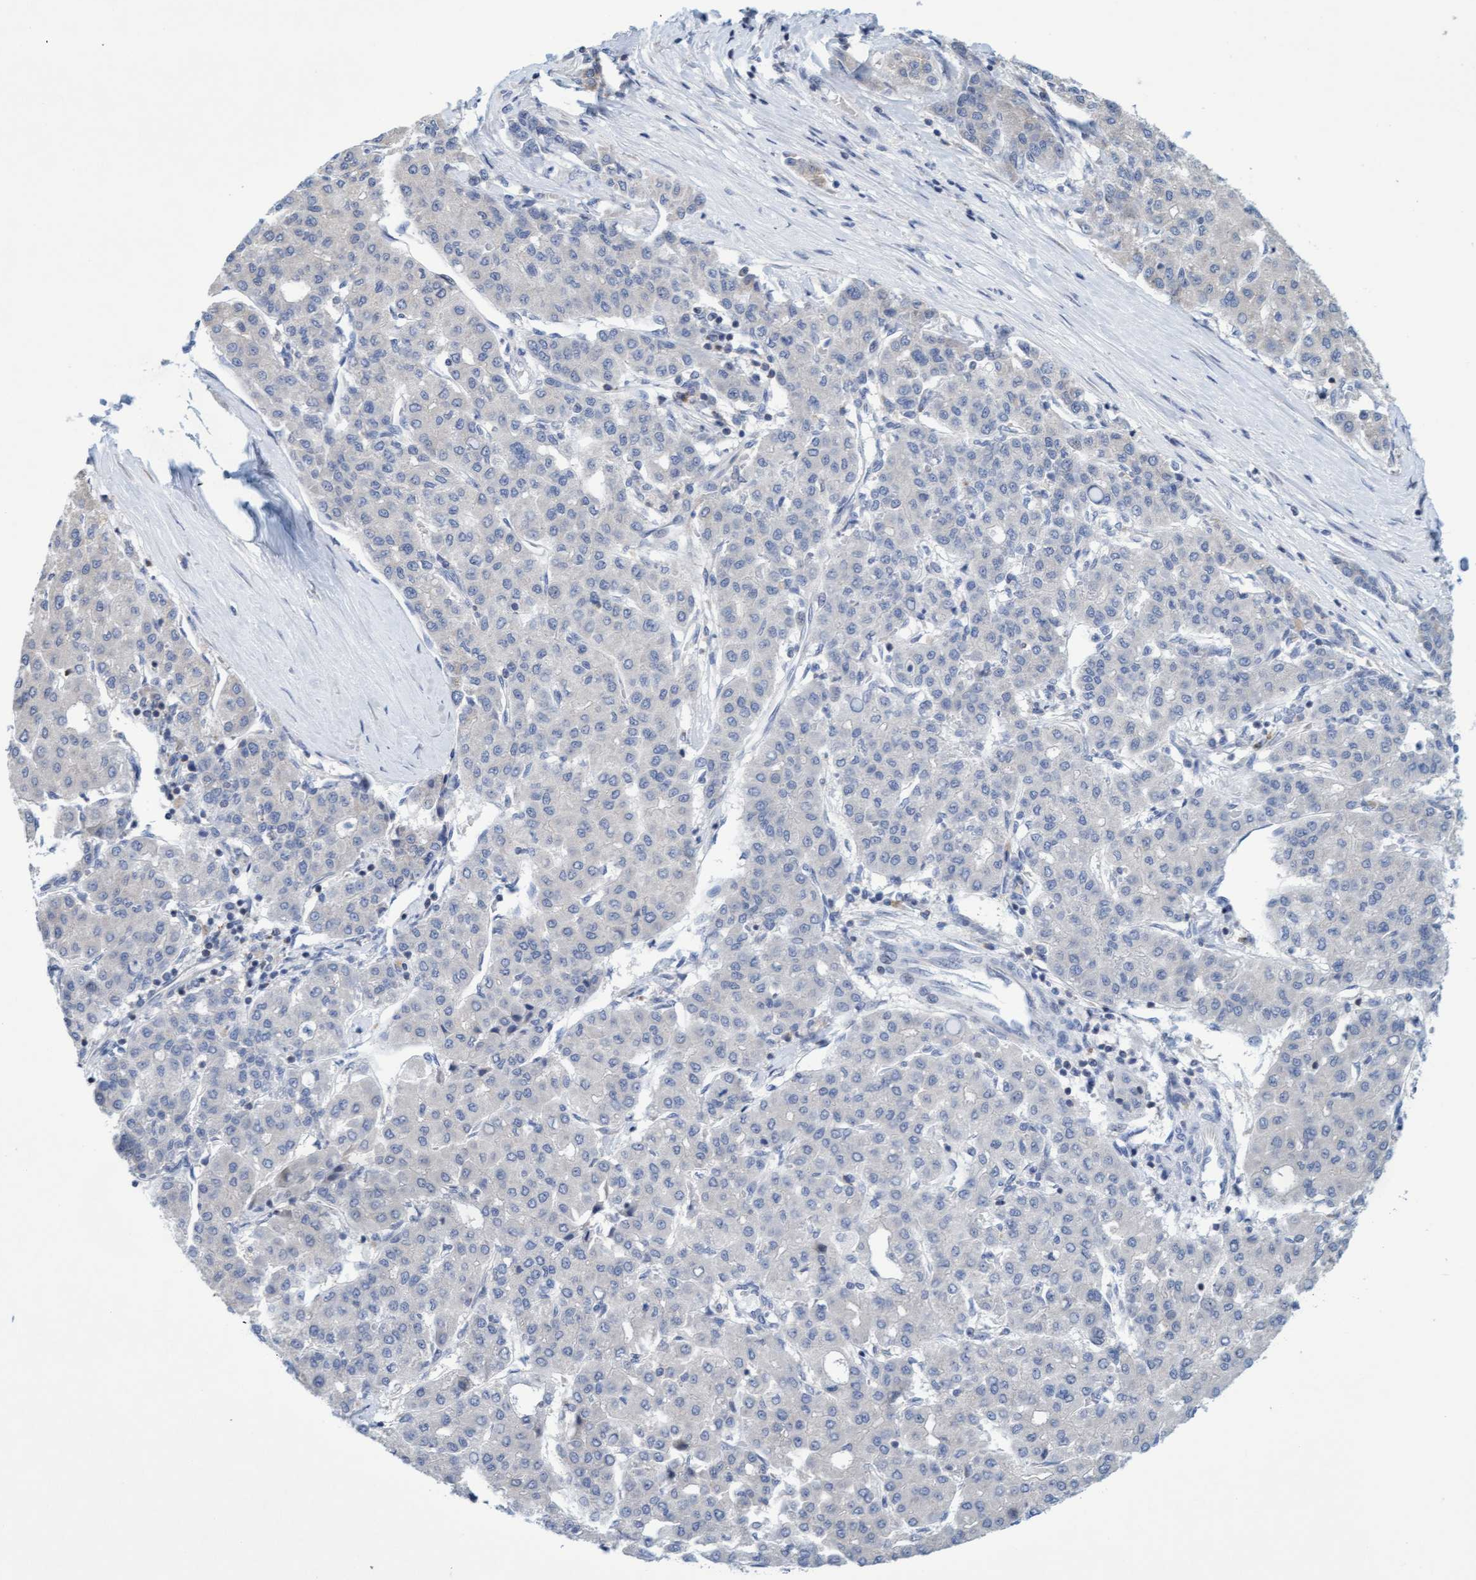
{"staining": {"intensity": "negative", "quantity": "none", "location": "none"}, "tissue": "liver cancer", "cell_type": "Tumor cells", "image_type": "cancer", "snomed": [{"axis": "morphology", "description": "Carcinoma, Hepatocellular, NOS"}, {"axis": "topography", "description": "Liver"}], "caption": "Immunohistochemistry photomicrograph of hepatocellular carcinoma (liver) stained for a protein (brown), which reveals no positivity in tumor cells.", "gene": "SLC28A3", "patient": {"sex": "male", "age": 65}}